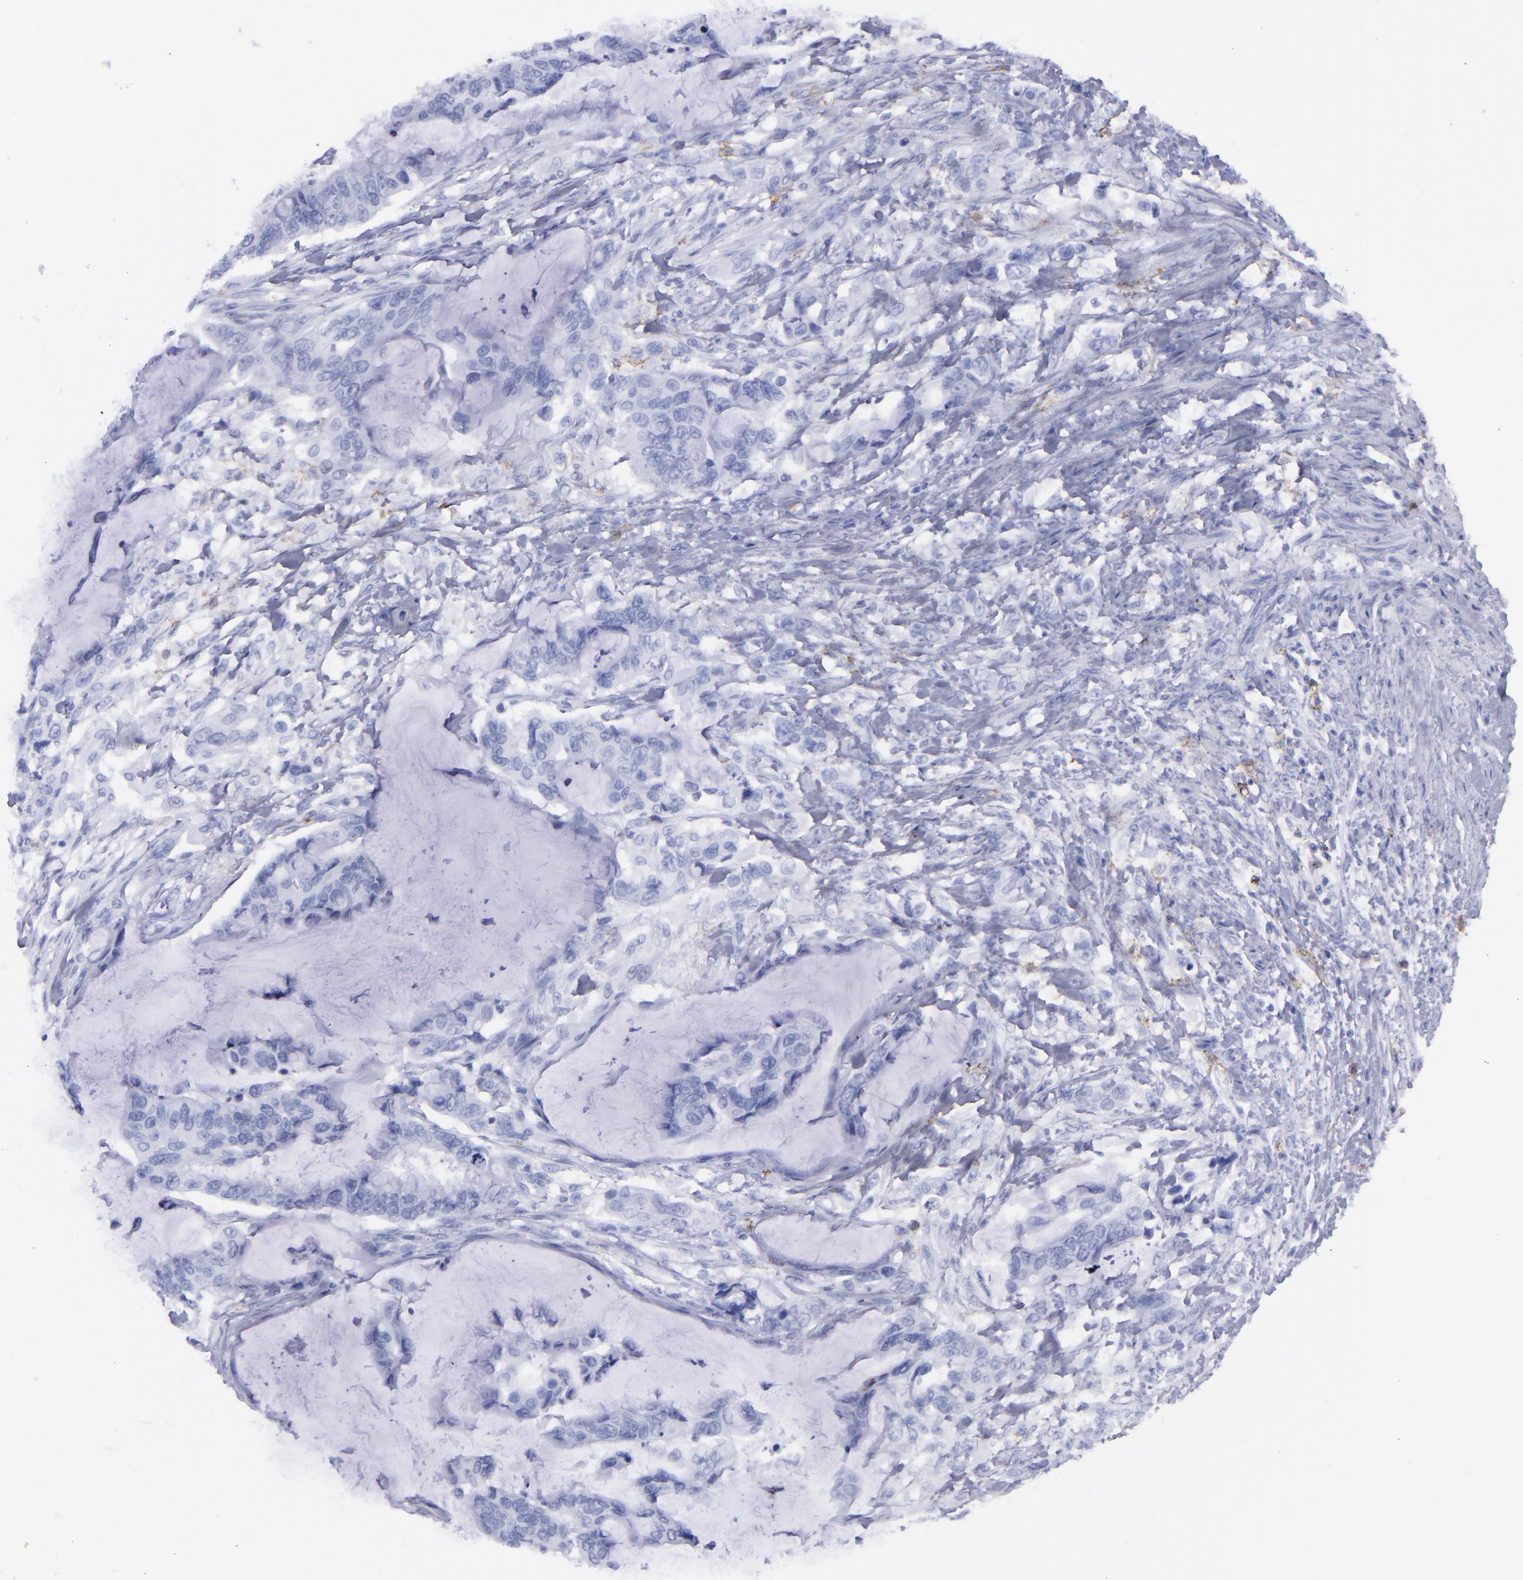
{"staining": {"intensity": "negative", "quantity": "none", "location": "none"}, "tissue": "colorectal cancer", "cell_type": "Tumor cells", "image_type": "cancer", "snomed": [{"axis": "morphology", "description": "Adenocarcinoma, NOS"}, {"axis": "topography", "description": "Rectum"}], "caption": "Immunohistochemistry of colorectal adenocarcinoma reveals no staining in tumor cells.", "gene": "SELPLG", "patient": {"sex": "female", "age": 59}}